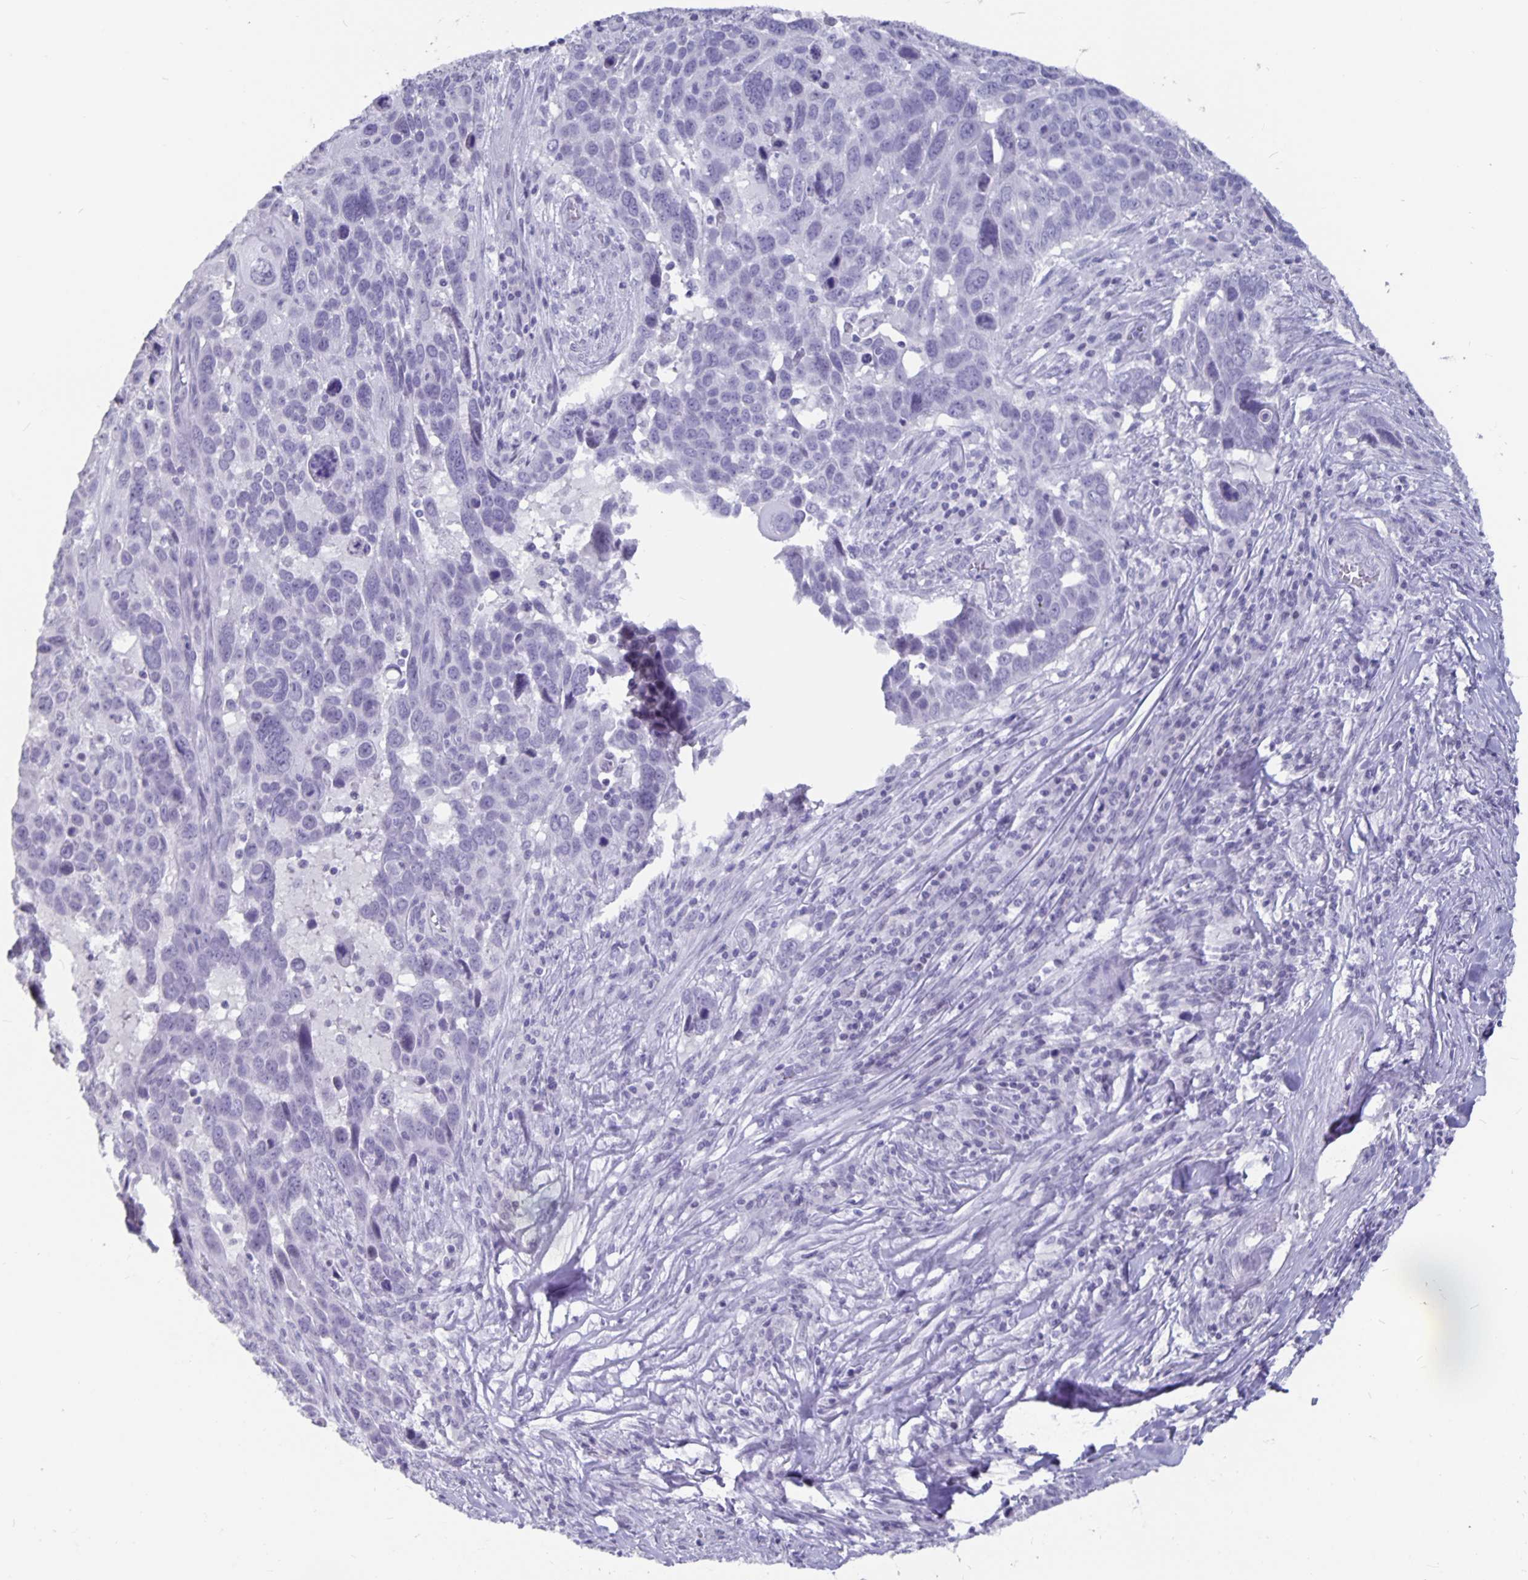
{"staining": {"intensity": "negative", "quantity": "none", "location": "none"}, "tissue": "lung cancer", "cell_type": "Tumor cells", "image_type": "cancer", "snomed": [{"axis": "morphology", "description": "Squamous cell carcinoma, NOS"}, {"axis": "topography", "description": "Lung"}], "caption": "Immunohistochemistry (IHC) image of neoplastic tissue: squamous cell carcinoma (lung) stained with DAB shows no significant protein staining in tumor cells.", "gene": "OLIG2", "patient": {"sex": "male", "age": 68}}